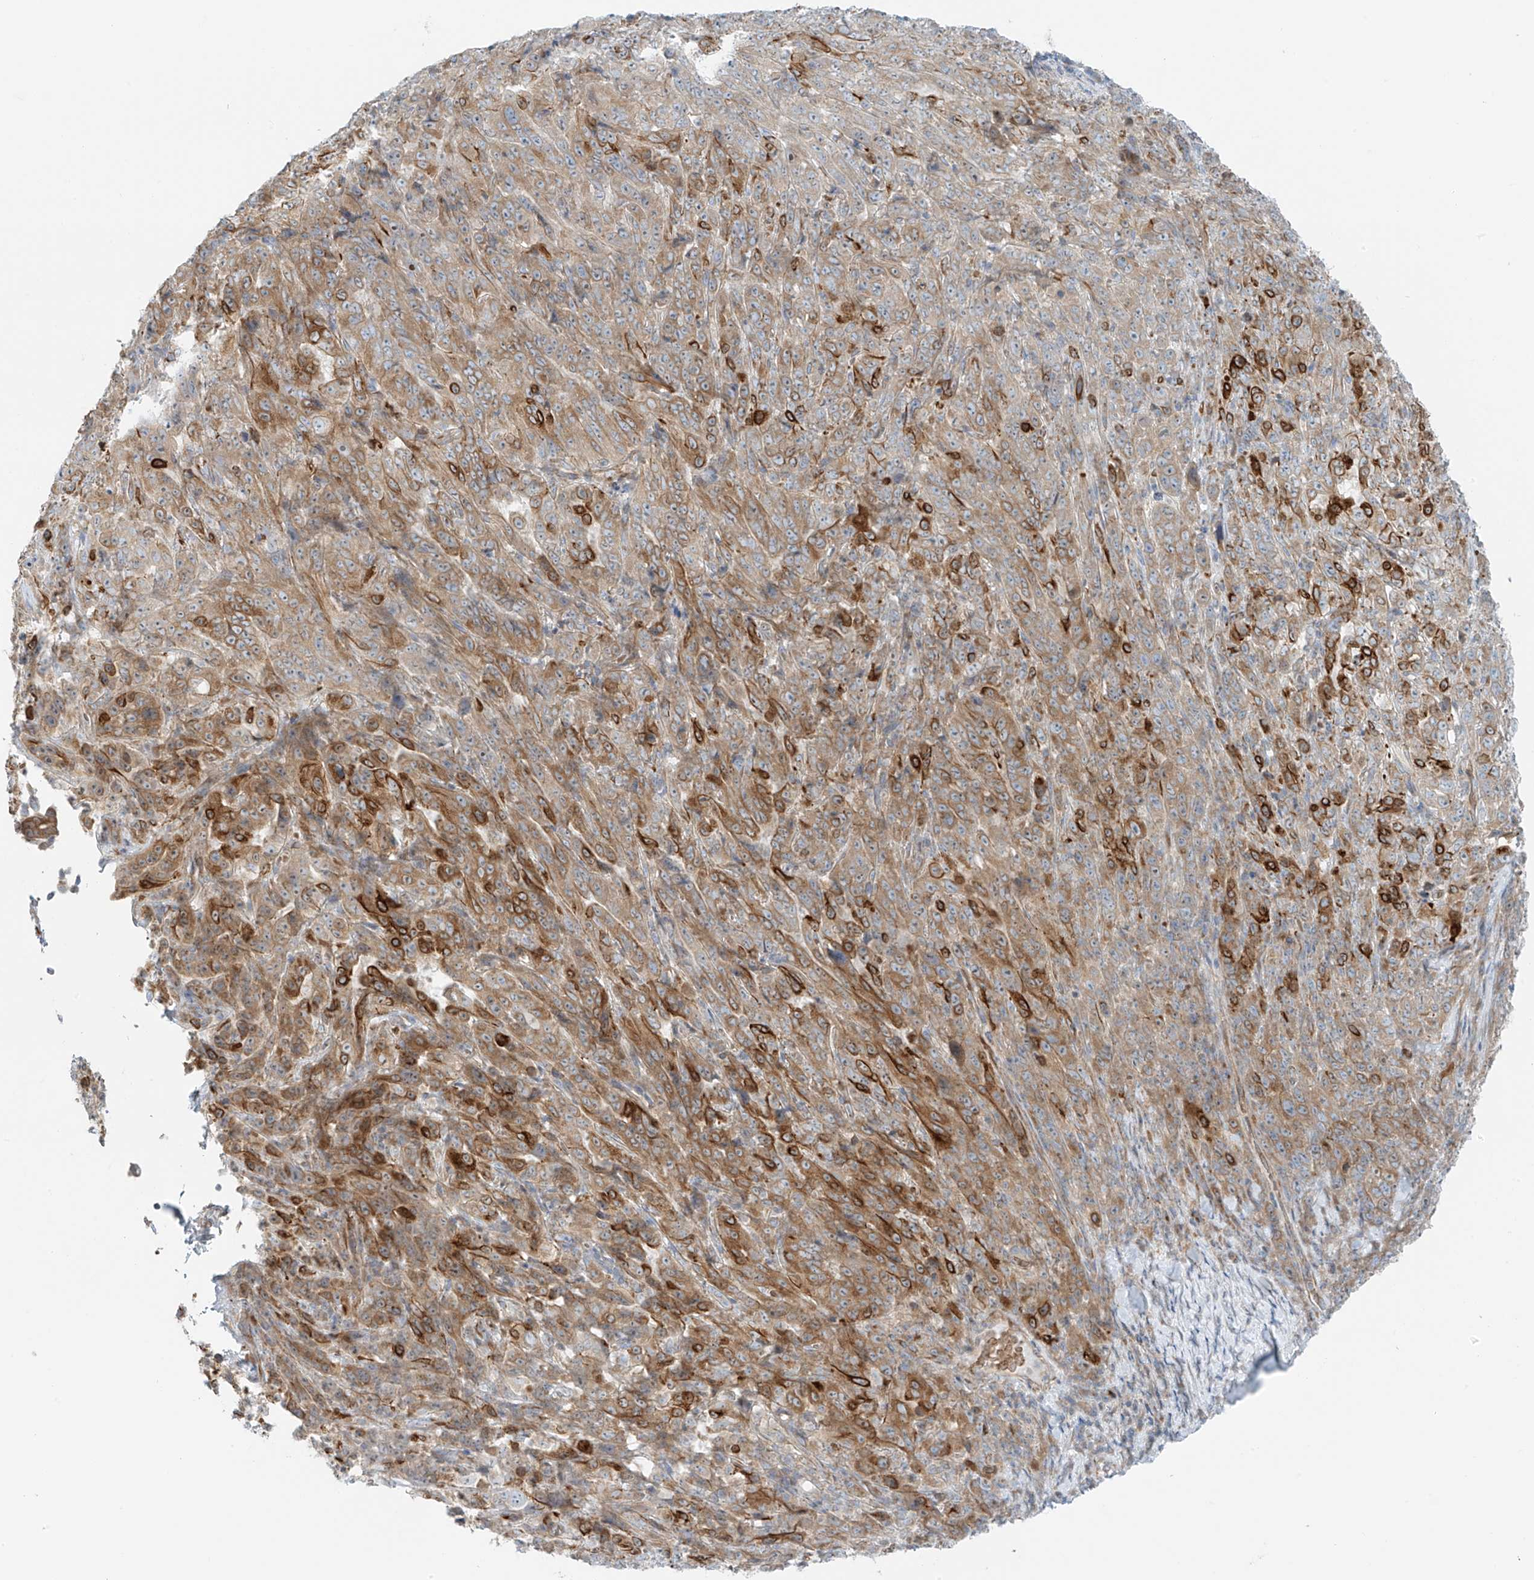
{"staining": {"intensity": "strong", "quantity": "25%-75%", "location": "cytoplasmic/membranous"}, "tissue": "pancreatic cancer", "cell_type": "Tumor cells", "image_type": "cancer", "snomed": [{"axis": "morphology", "description": "Adenocarcinoma, NOS"}, {"axis": "topography", "description": "Pancreas"}], "caption": "This photomicrograph exhibits immunohistochemistry staining of pancreatic cancer, with high strong cytoplasmic/membranous positivity in about 25%-75% of tumor cells.", "gene": "EIPR1", "patient": {"sex": "male", "age": 63}}